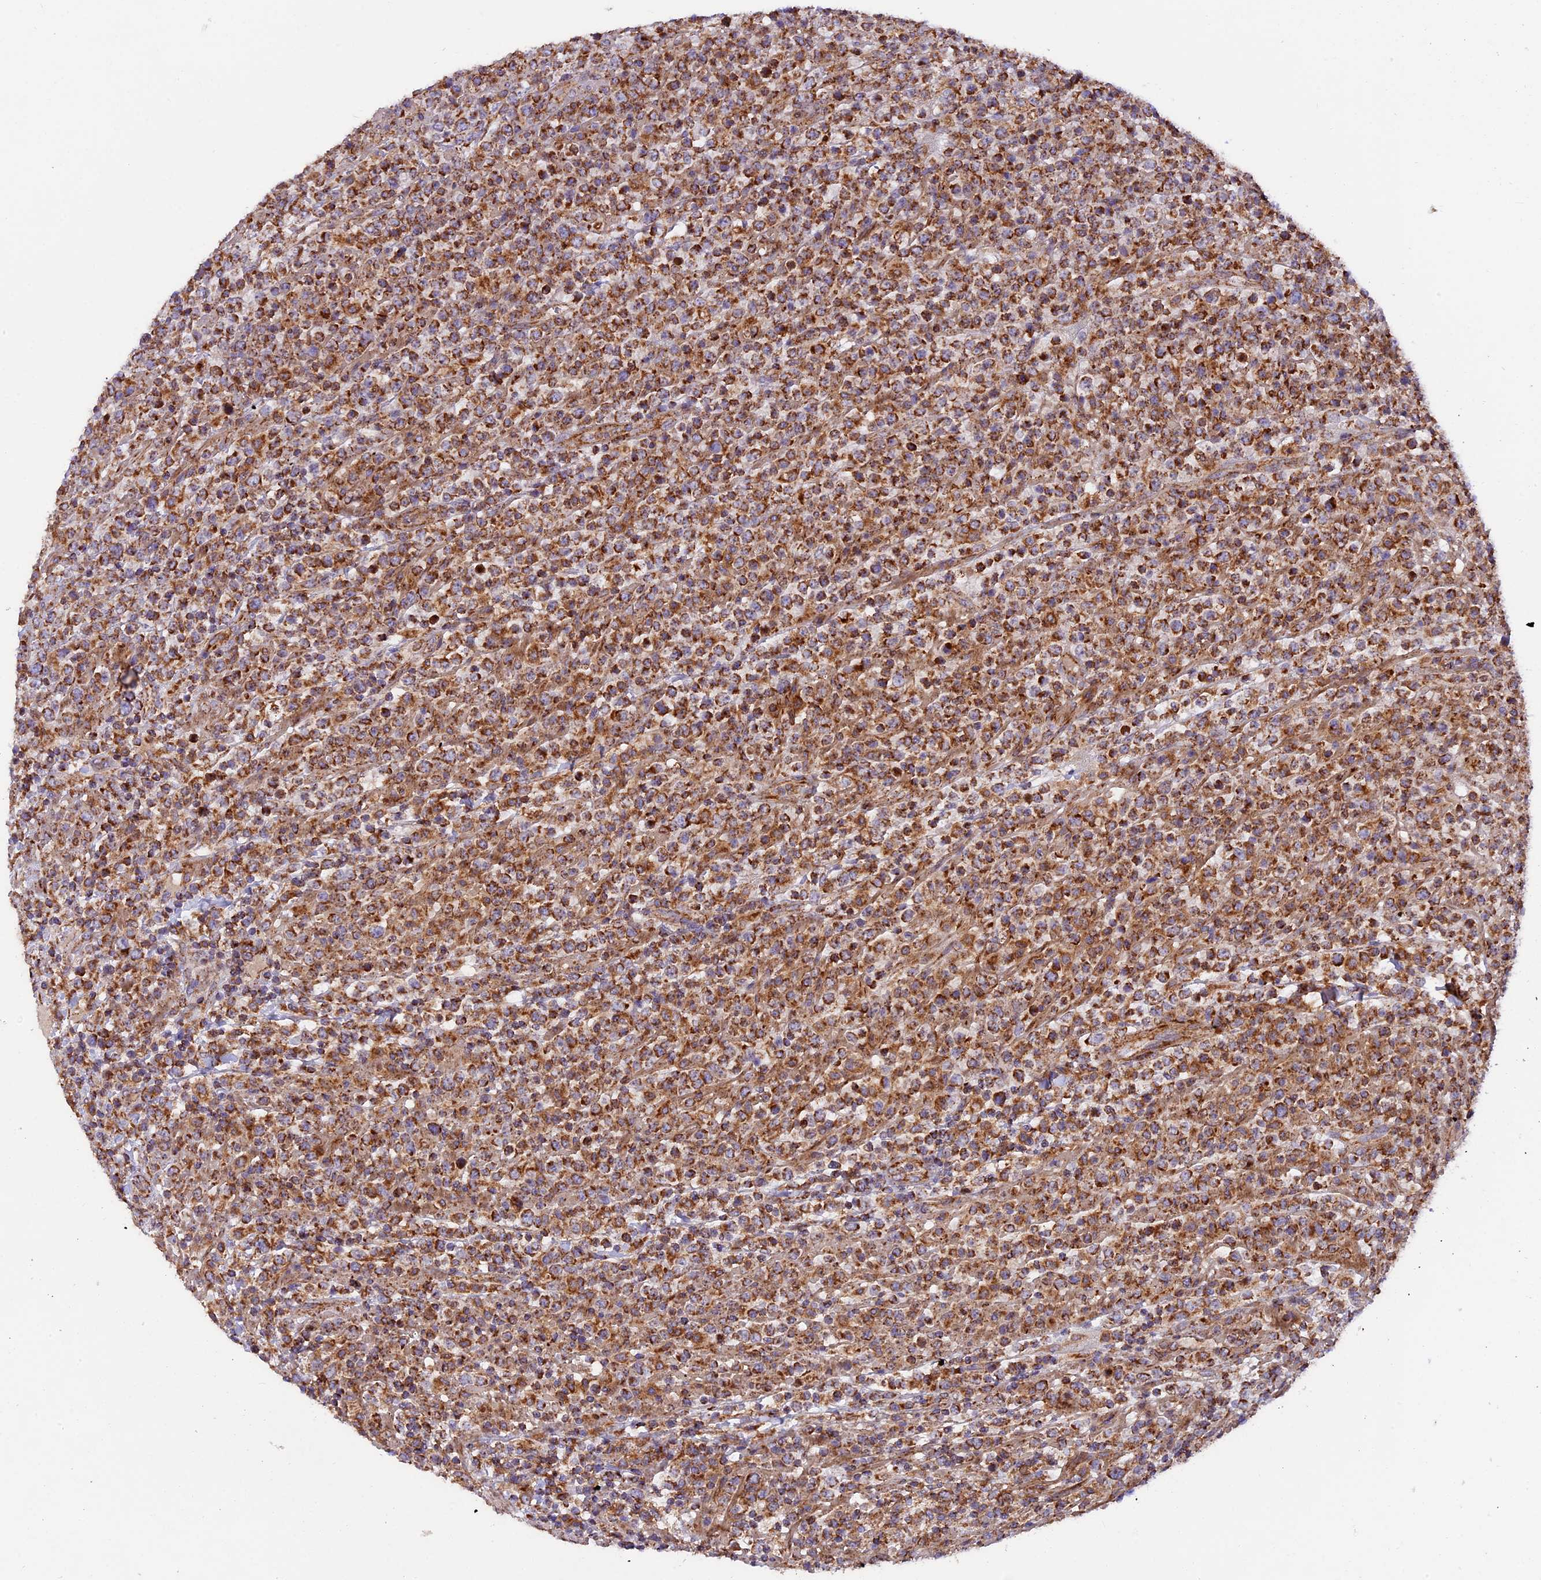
{"staining": {"intensity": "moderate", "quantity": ">75%", "location": "cytoplasmic/membranous"}, "tissue": "lymphoma", "cell_type": "Tumor cells", "image_type": "cancer", "snomed": [{"axis": "morphology", "description": "Malignant lymphoma, non-Hodgkin's type, High grade"}, {"axis": "topography", "description": "Colon"}], "caption": "High-power microscopy captured an immunohistochemistry histopathology image of lymphoma, revealing moderate cytoplasmic/membranous positivity in about >75% of tumor cells. The protein of interest is shown in brown color, while the nuclei are stained blue.", "gene": "NDUFA8", "patient": {"sex": "female", "age": 53}}